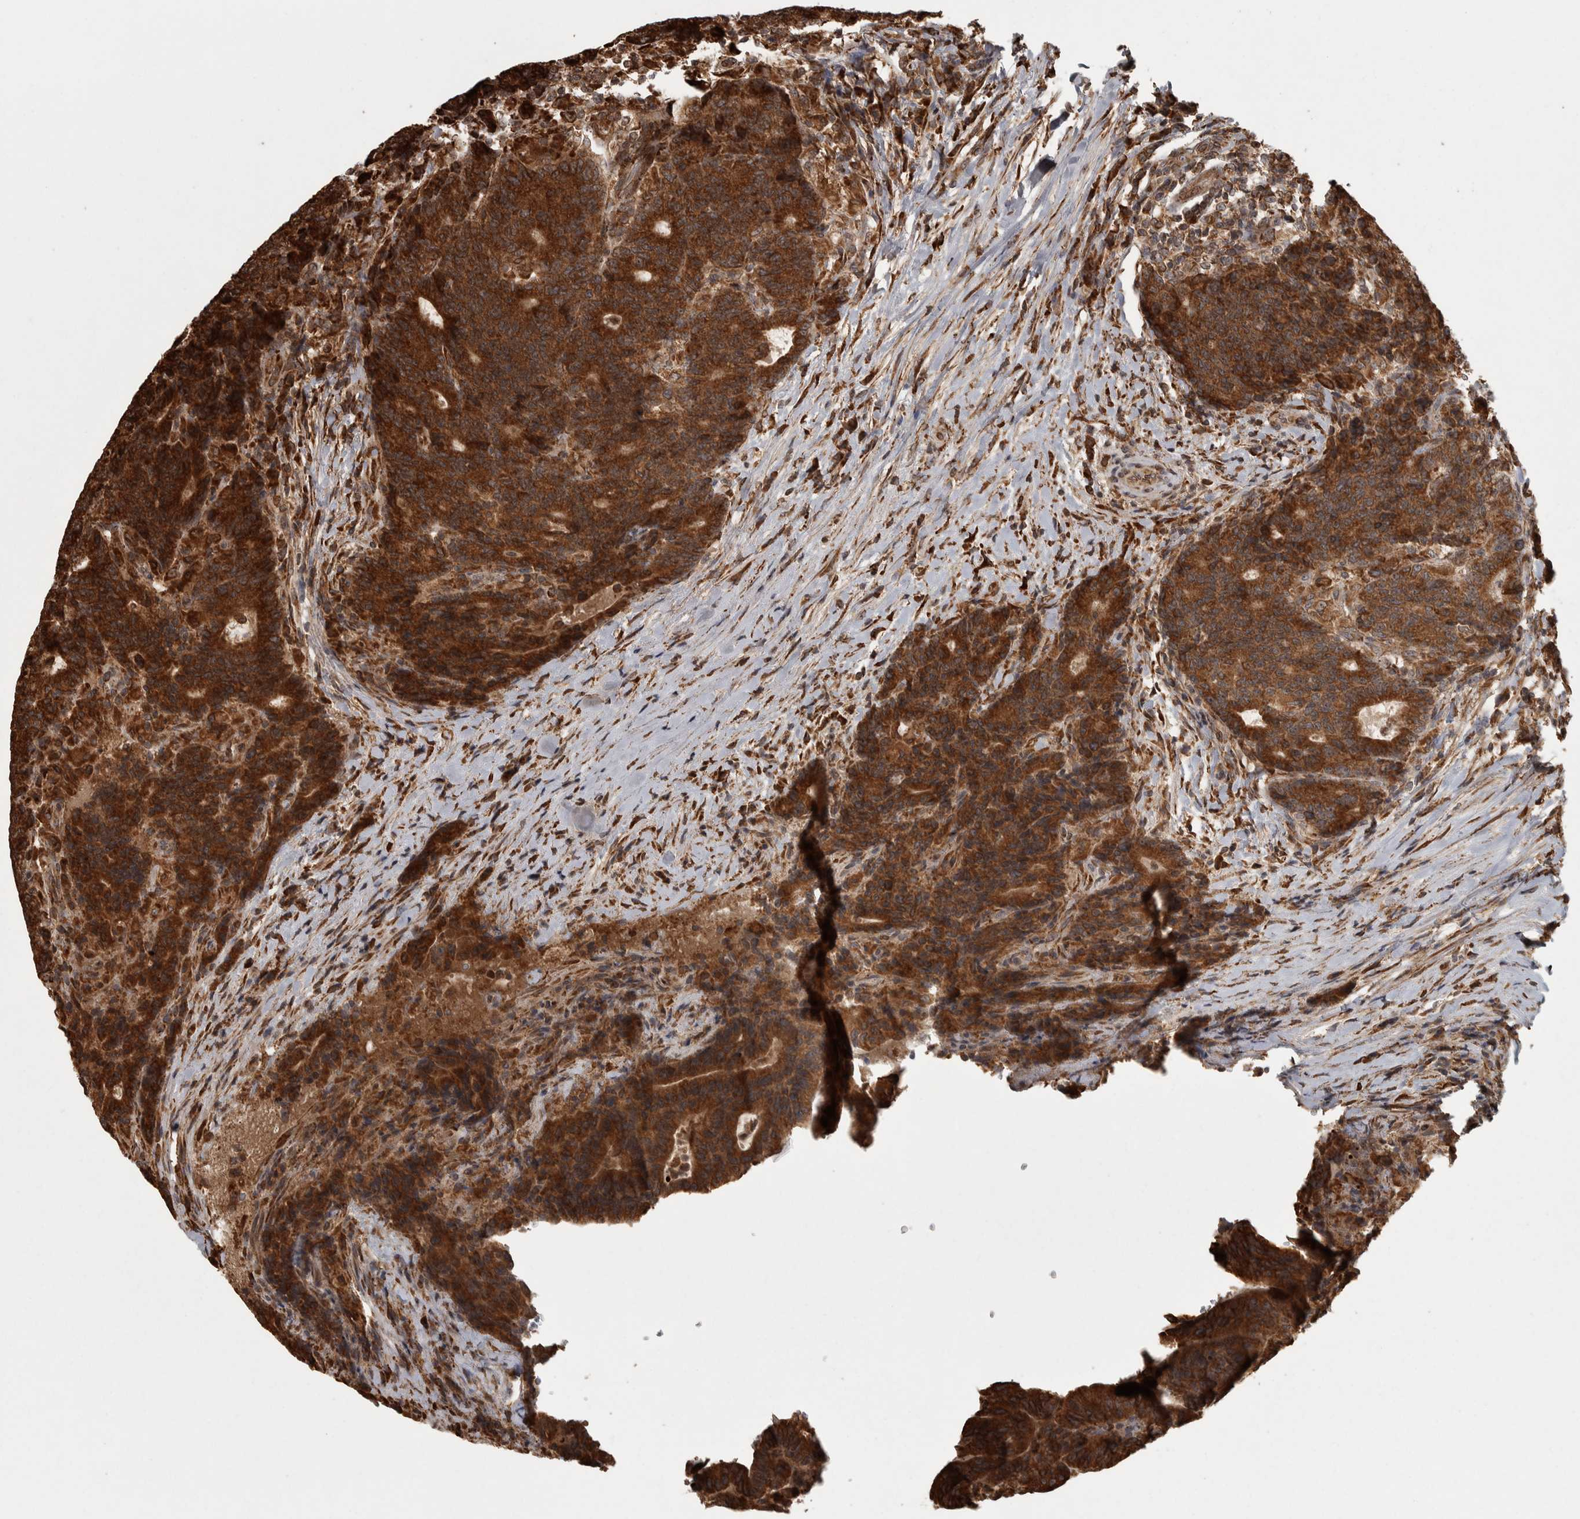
{"staining": {"intensity": "strong", "quantity": ">75%", "location": "cytoplasmic/membranous"}, "tissue": "colorectal cancer", "cell_type": "Tumor cells", "image_type": "cancer", "snomed": [{"axis": "morphology", "description": "Normal tissue, NOS"}, {"axis": "morphology", "description": "Adenocarcinoma, NOS"}, {"axis": "topography", "description": "Colon"}], "caption": "This is an image of immunohistochemistry staining of colorectal cancer (adenocarcinoma), which shows strong staining in the cytoplasmic/membranous of tumor cells.", "gene": "AGBL3", "patient": {"sex": "female", "age": 75}}